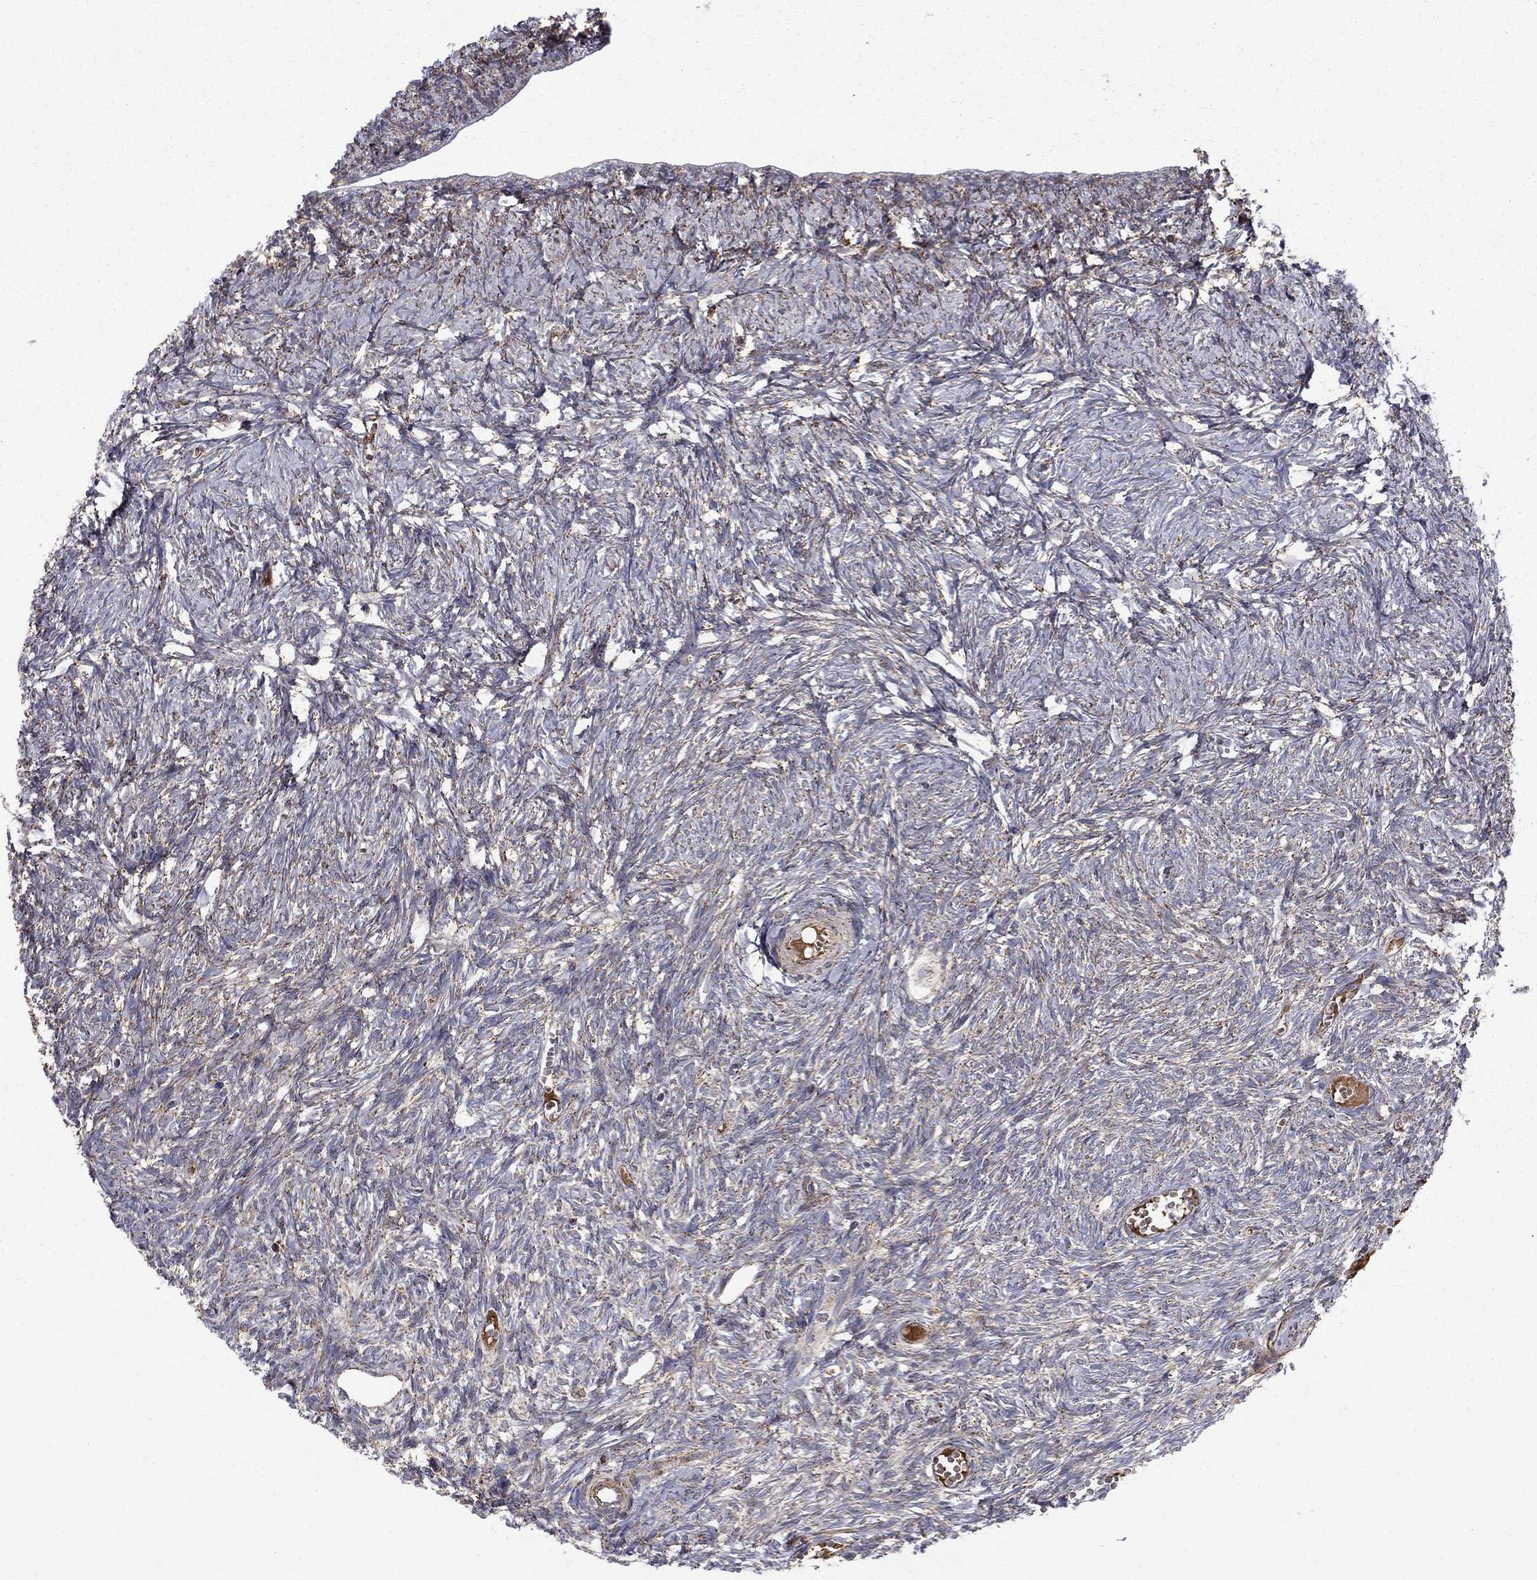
{"staining": {"intensity": "weak", "quantity": ">75%", "location": "cytoplasmic/membranous"}, "tissue": "ovary", "cell_type": "Follicle cells", "image_type": "normal", "snomed": [{"axis": "morphology", "description": "Normal tissue, NOS"}, {"axis": "topography", "description": "Ovary"}], "caption": "This is a micrograph of immunohistochemistry staining of benign ovary, which shows weak expression in the cytoplasmic/membranous of follicle cells.", "gene": "NDUFS8", "patient": {"sex": "female", "age": 43}}